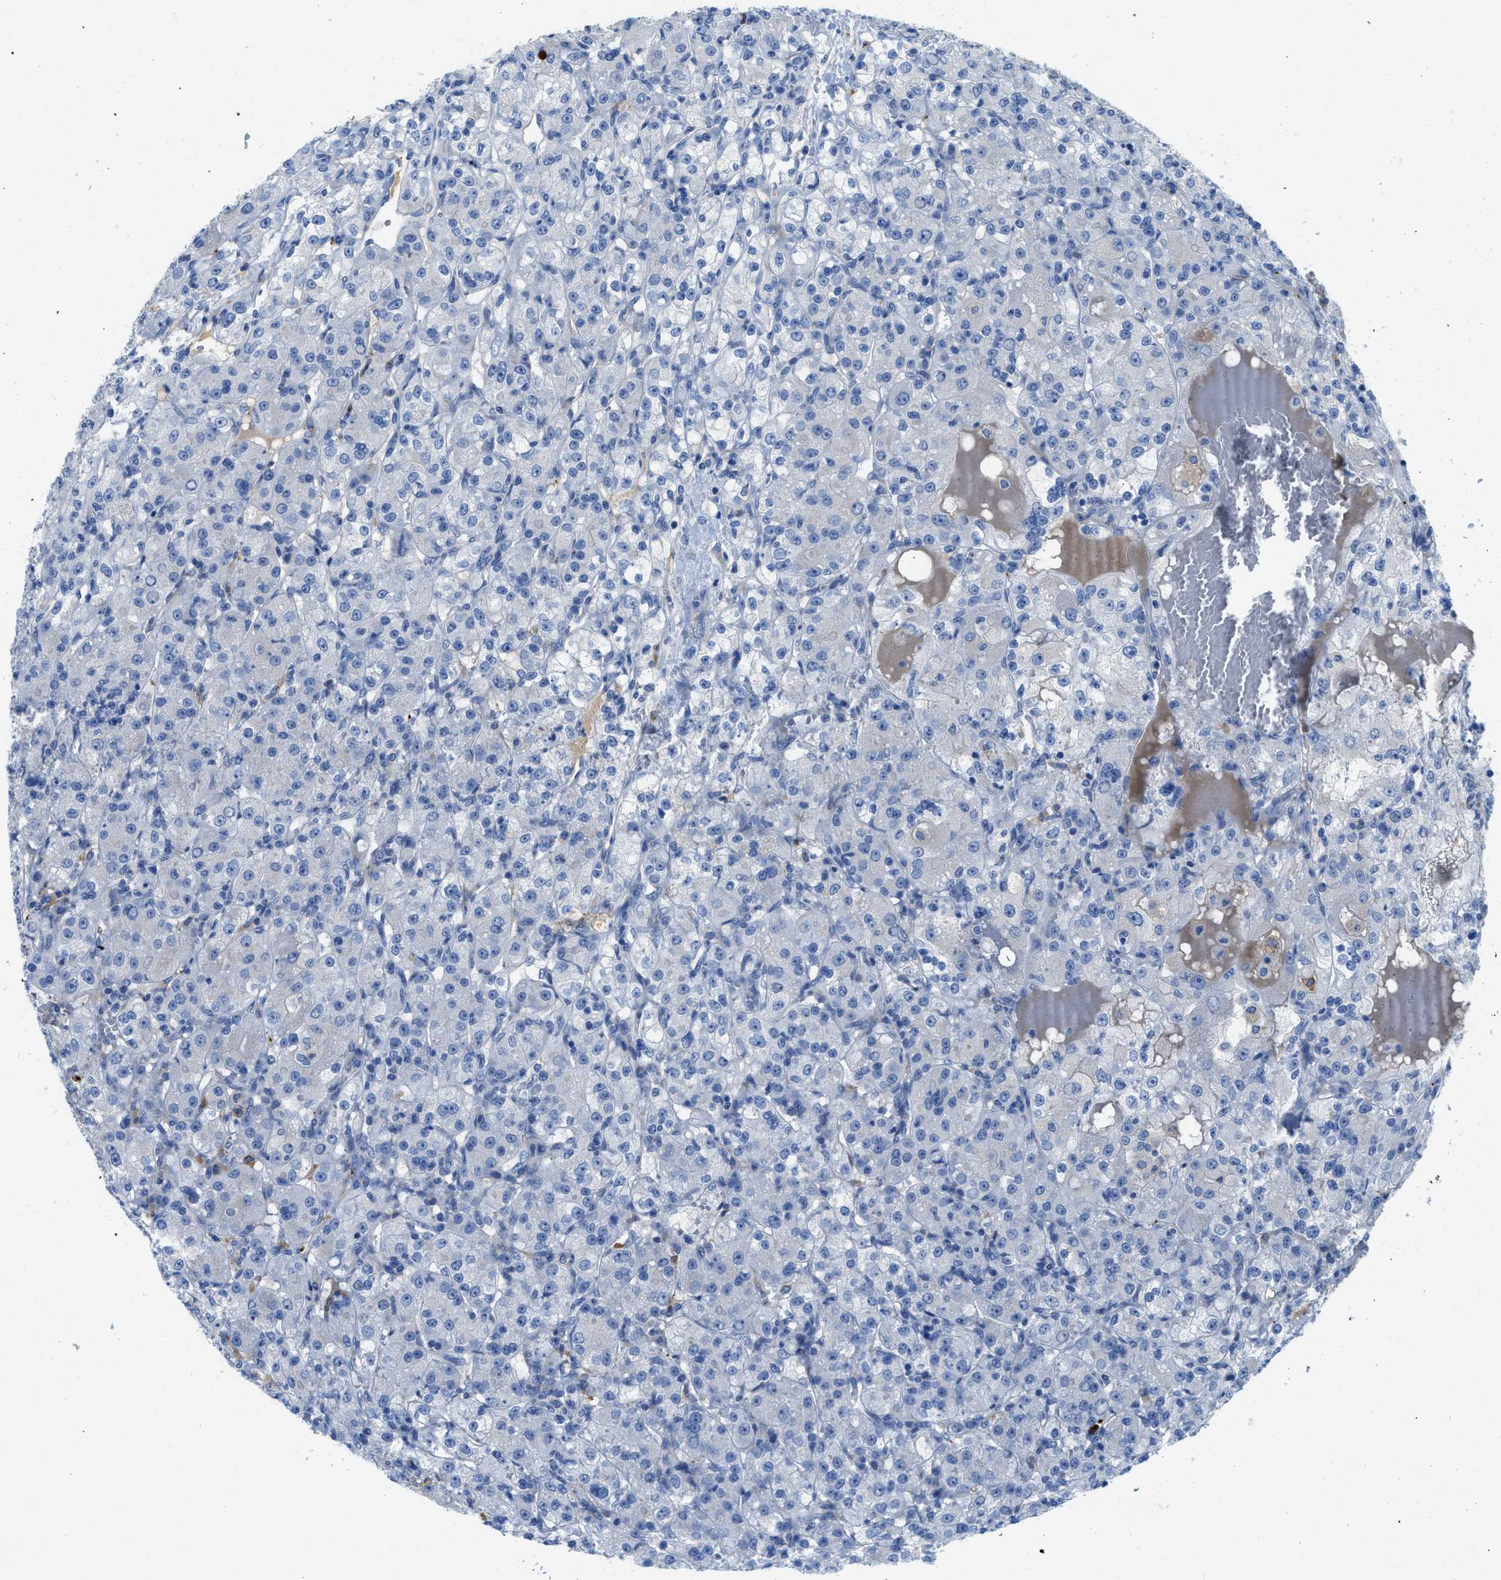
{"staining": {"intensity": "negative", "quantity": "none", "location": "none"}, "tissue": "renal cancer", "cell_type": "Tumor cells", "image_type": "cancer", "snomed": [{"axis": "morphology", "description": "Normal tissue, NOS"}, {"axis": "morphology", "description": "Adenocarcinoma, NOS"}, {"axis": "topography", "description": "Kidney"}], "caption": "The immunohistochemistry photomicrograph has no significant positivity in tumor cells of renal cancer (adenocarcinoma) tissue.", "gene": "XCR1", "patient": {"sex": "male", "age": 61}}